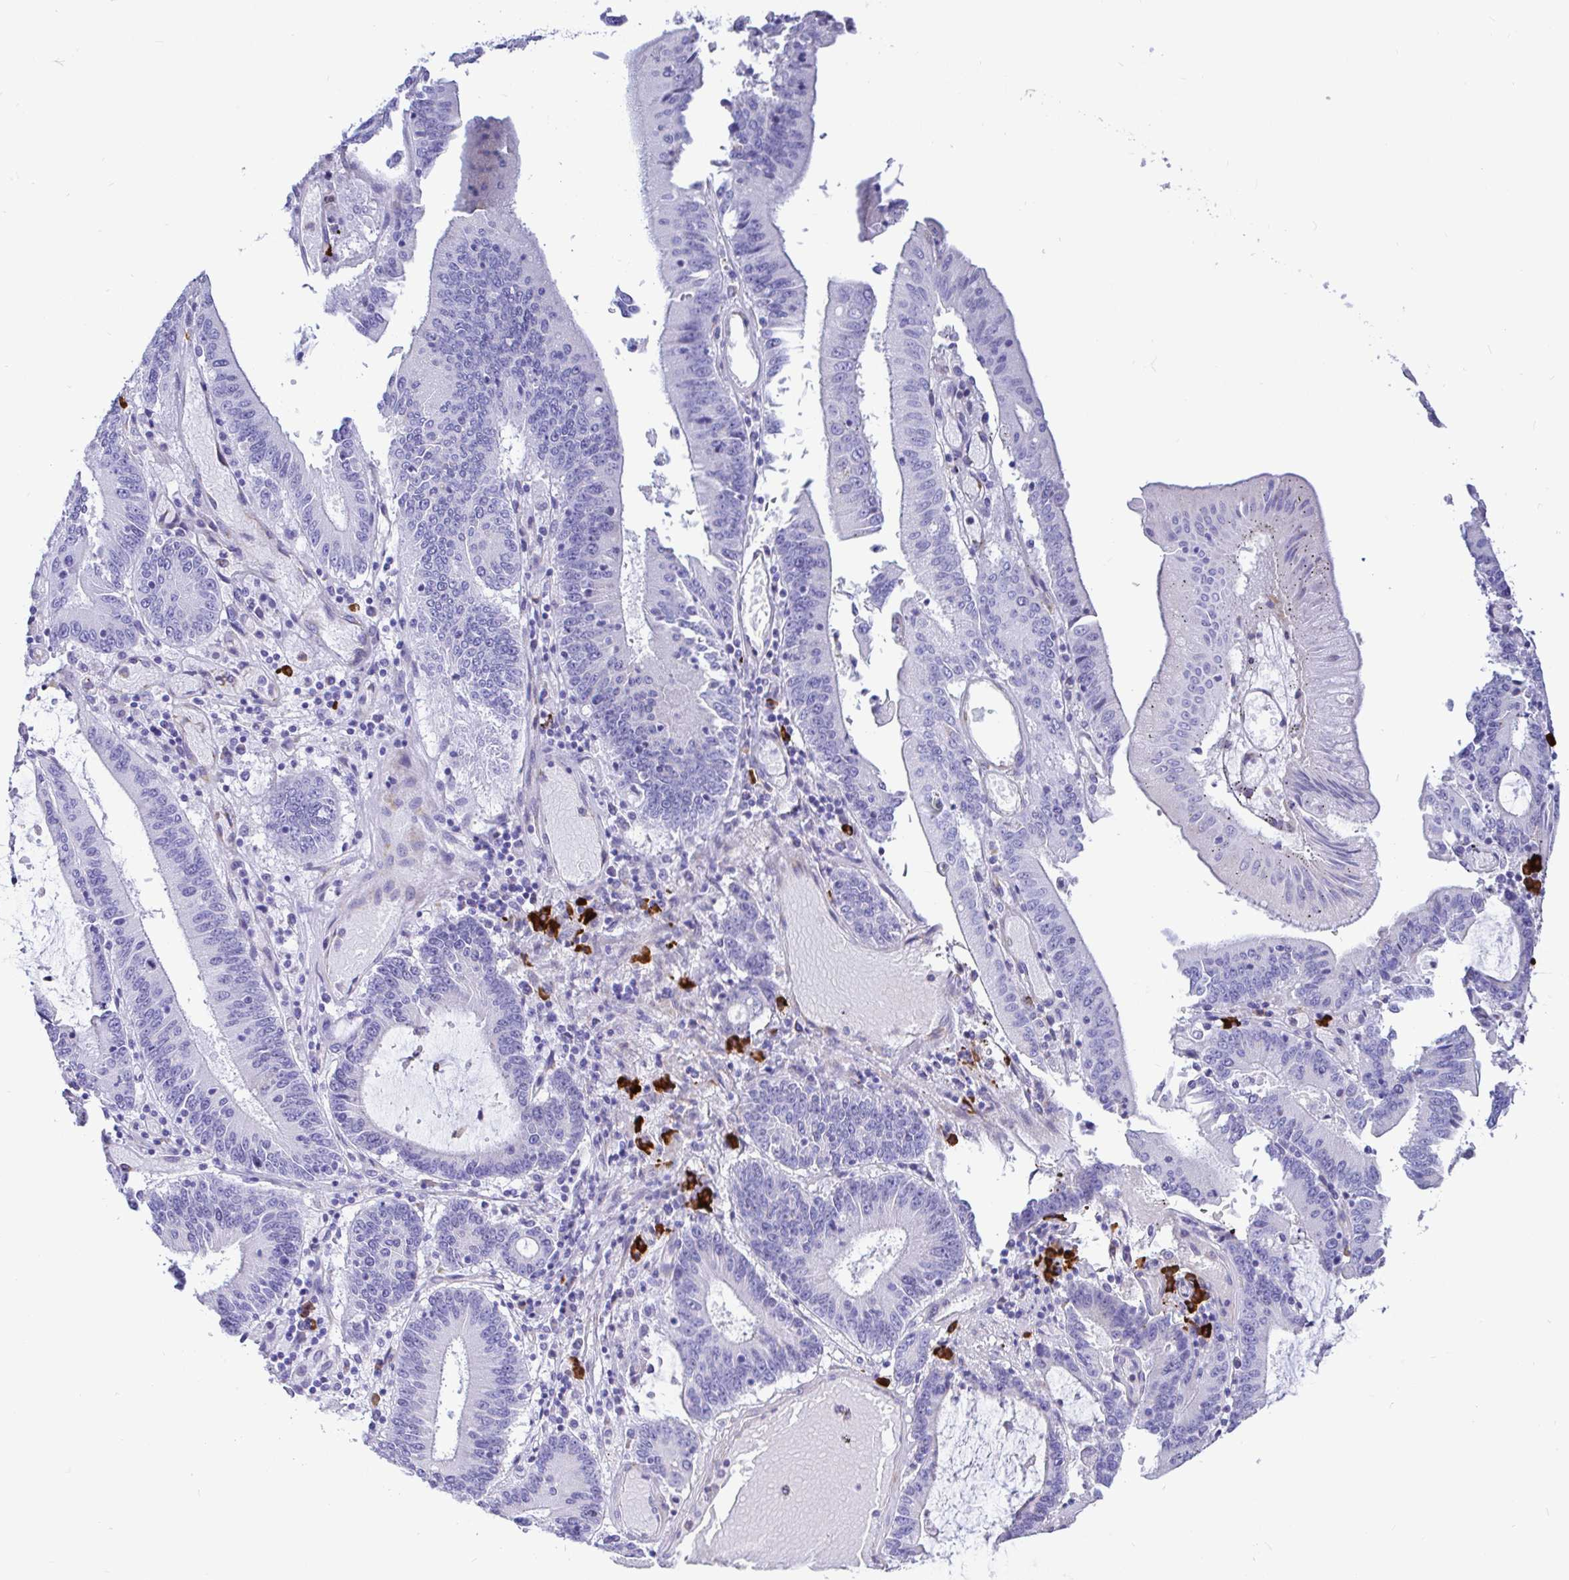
{"staining": {"intensity": "negative", "quantity": "none", "location": "none"}, "tissue": "stomach cancer", "cell_type": "Tumor cells", "image_type": "cancer", "snomed": [{"axis": "morphology", "description": "Adenocarcinoma, NOS"}, {"axis": "topography", "description": "Stomach, upper"}], "caption": "Tumor cells show no significant positivity in adenocarcinoma (stomach).", "gene": "CCDC62", "patient": {"sex": "male", "age": 68}}